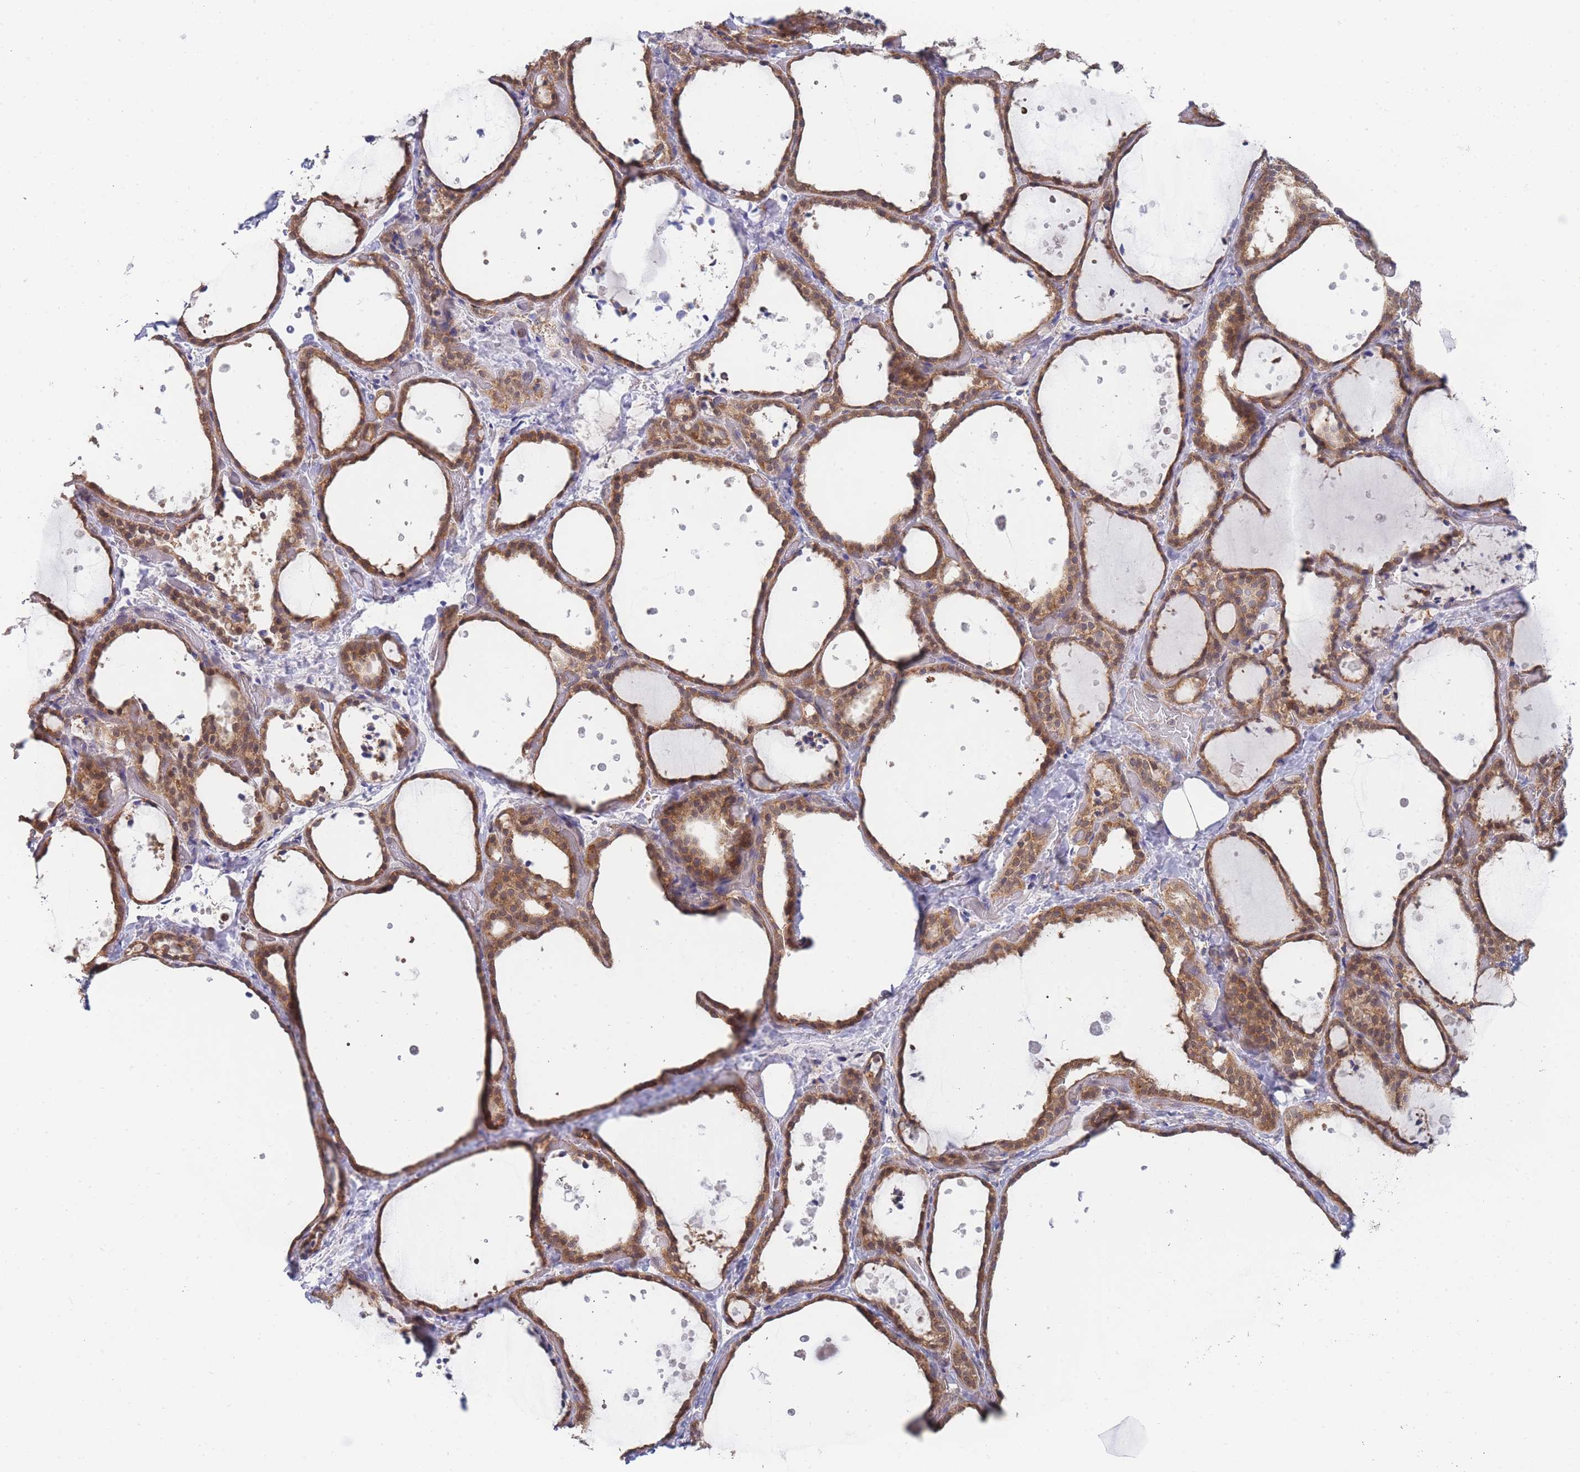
{"staining": {"intensity": "moderate", "quantity": ">75%", "location": "cytoplasmic/membranous"}, "tissue": "thyroid gland", "cell_type": "Glandular cells", "image_type": "normal", "snomed": [{"axis": "morphology", "description": "Normal tissue, NOS"}, {"axis": "topography", "description": "Thyroid gland"}], "caption": "This micrograph reveals IHC staining of benign thyroid gland, with medium moderate cytoplasmic/membranous staining in about >75% of glandular cells.", "gene": "MRPS18B", "patient": {"sex": "female", "age": 44}}